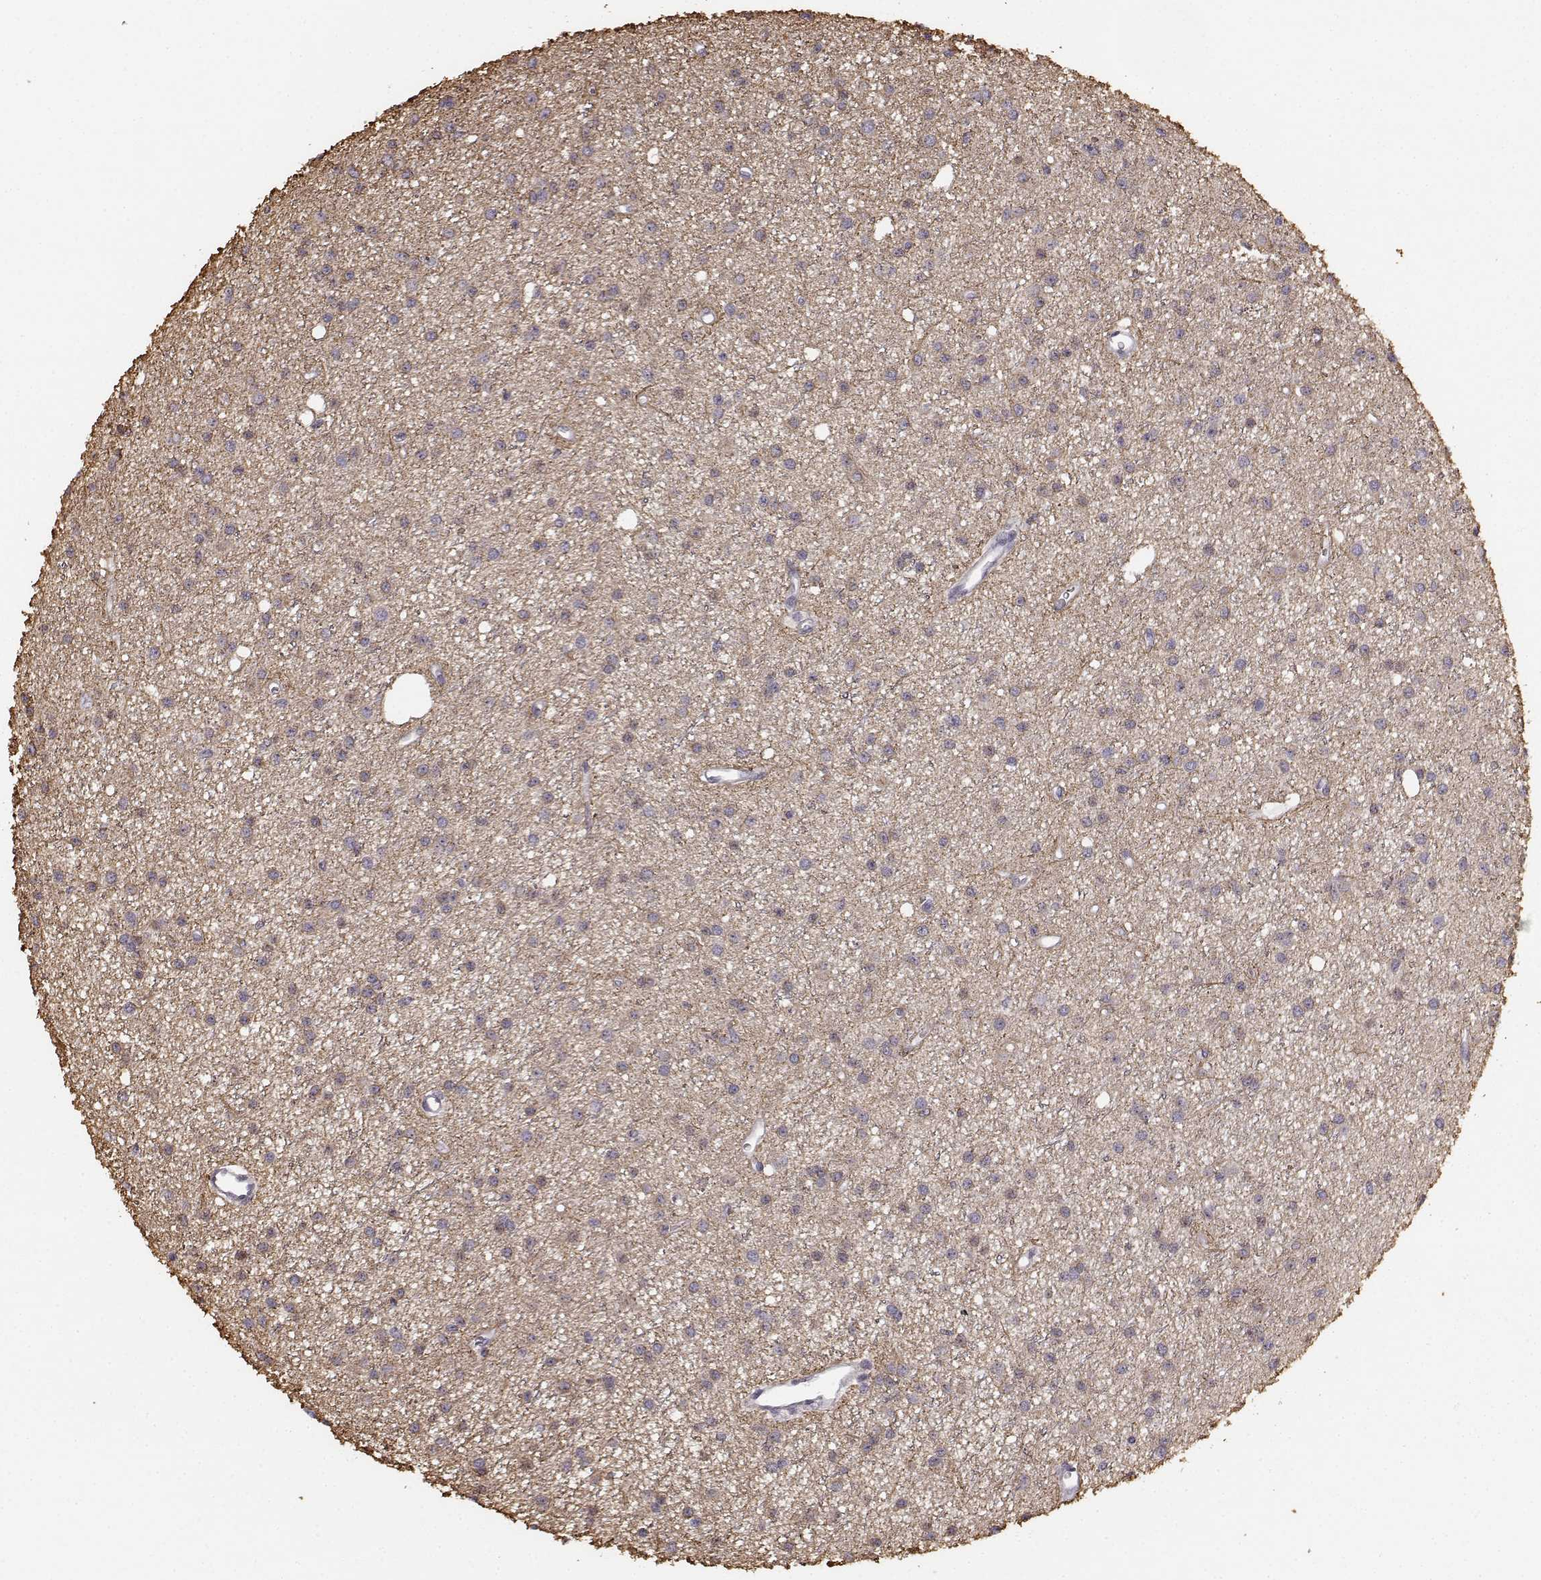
{"staining": {"intensity": "weak", "quantity": "25%-75%", "location": "cytoplasmic/membranous"}, "tissue": "glioma", "cell_type": "Tumor cells", "image_type": "cancer", "snomed": [{"axis": "morphology", "description": "Glioma, malignant, Low grade"}, {"axis": "topography", "description": "Brain"}], "caption": "Protein staining by IHC displays weak cytoplasmic/membranous expression in approximately 25%-75% of tumor cells in malignant glioma (low-grade).", "gene": "RIT2", "patient": {"sex": "male", "age": 27}}